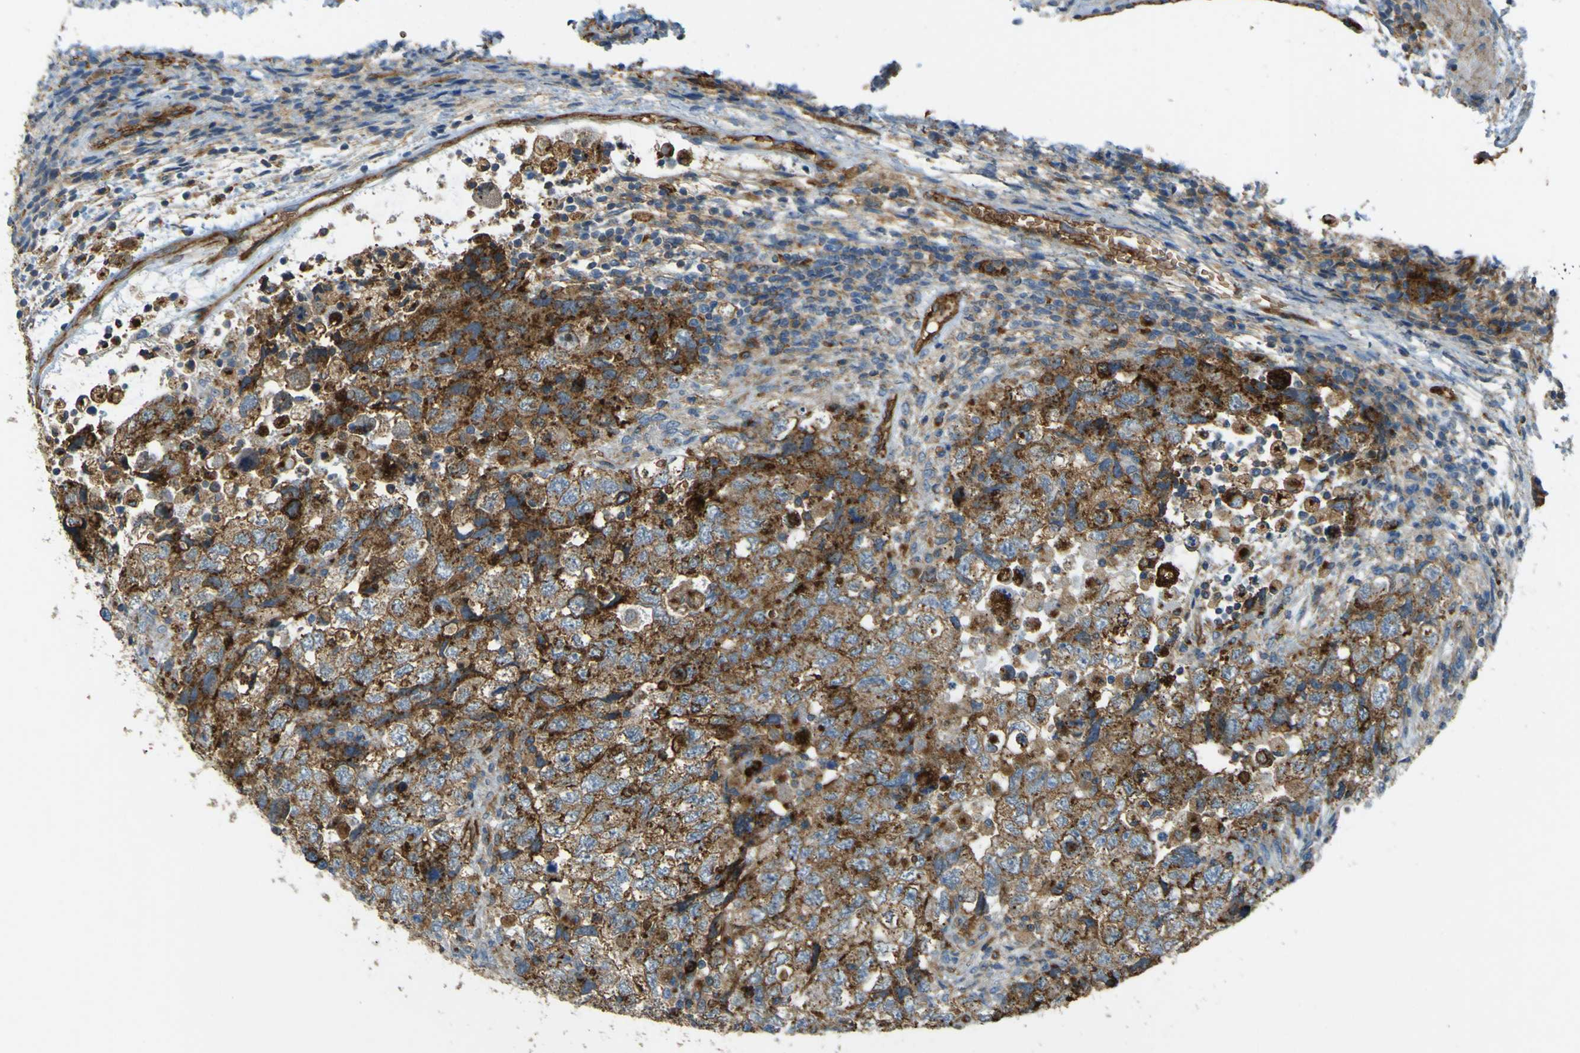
{"staining": {"intensity": "strong", "quantity": "25%-75%", "location": "cytoplasmic/membranous"}, "tissue": "testis cancer", "cell_type": "Tumor cells", "image_type": "cancer", "snomed": [{"axis": "morphology", "description": "Carcinoma, Embryonal, NOS"}, {"axis": "topography", "description": "Testis"}], "caption": "Human testis embryonal carcinoma stained for a protein (brown) displays strong cytoplasmic/membranous positive expression in about 25%-75% of tumor cells.", "gene": "PLXDC1", "patient": {"sex": "male", "age": 36}}